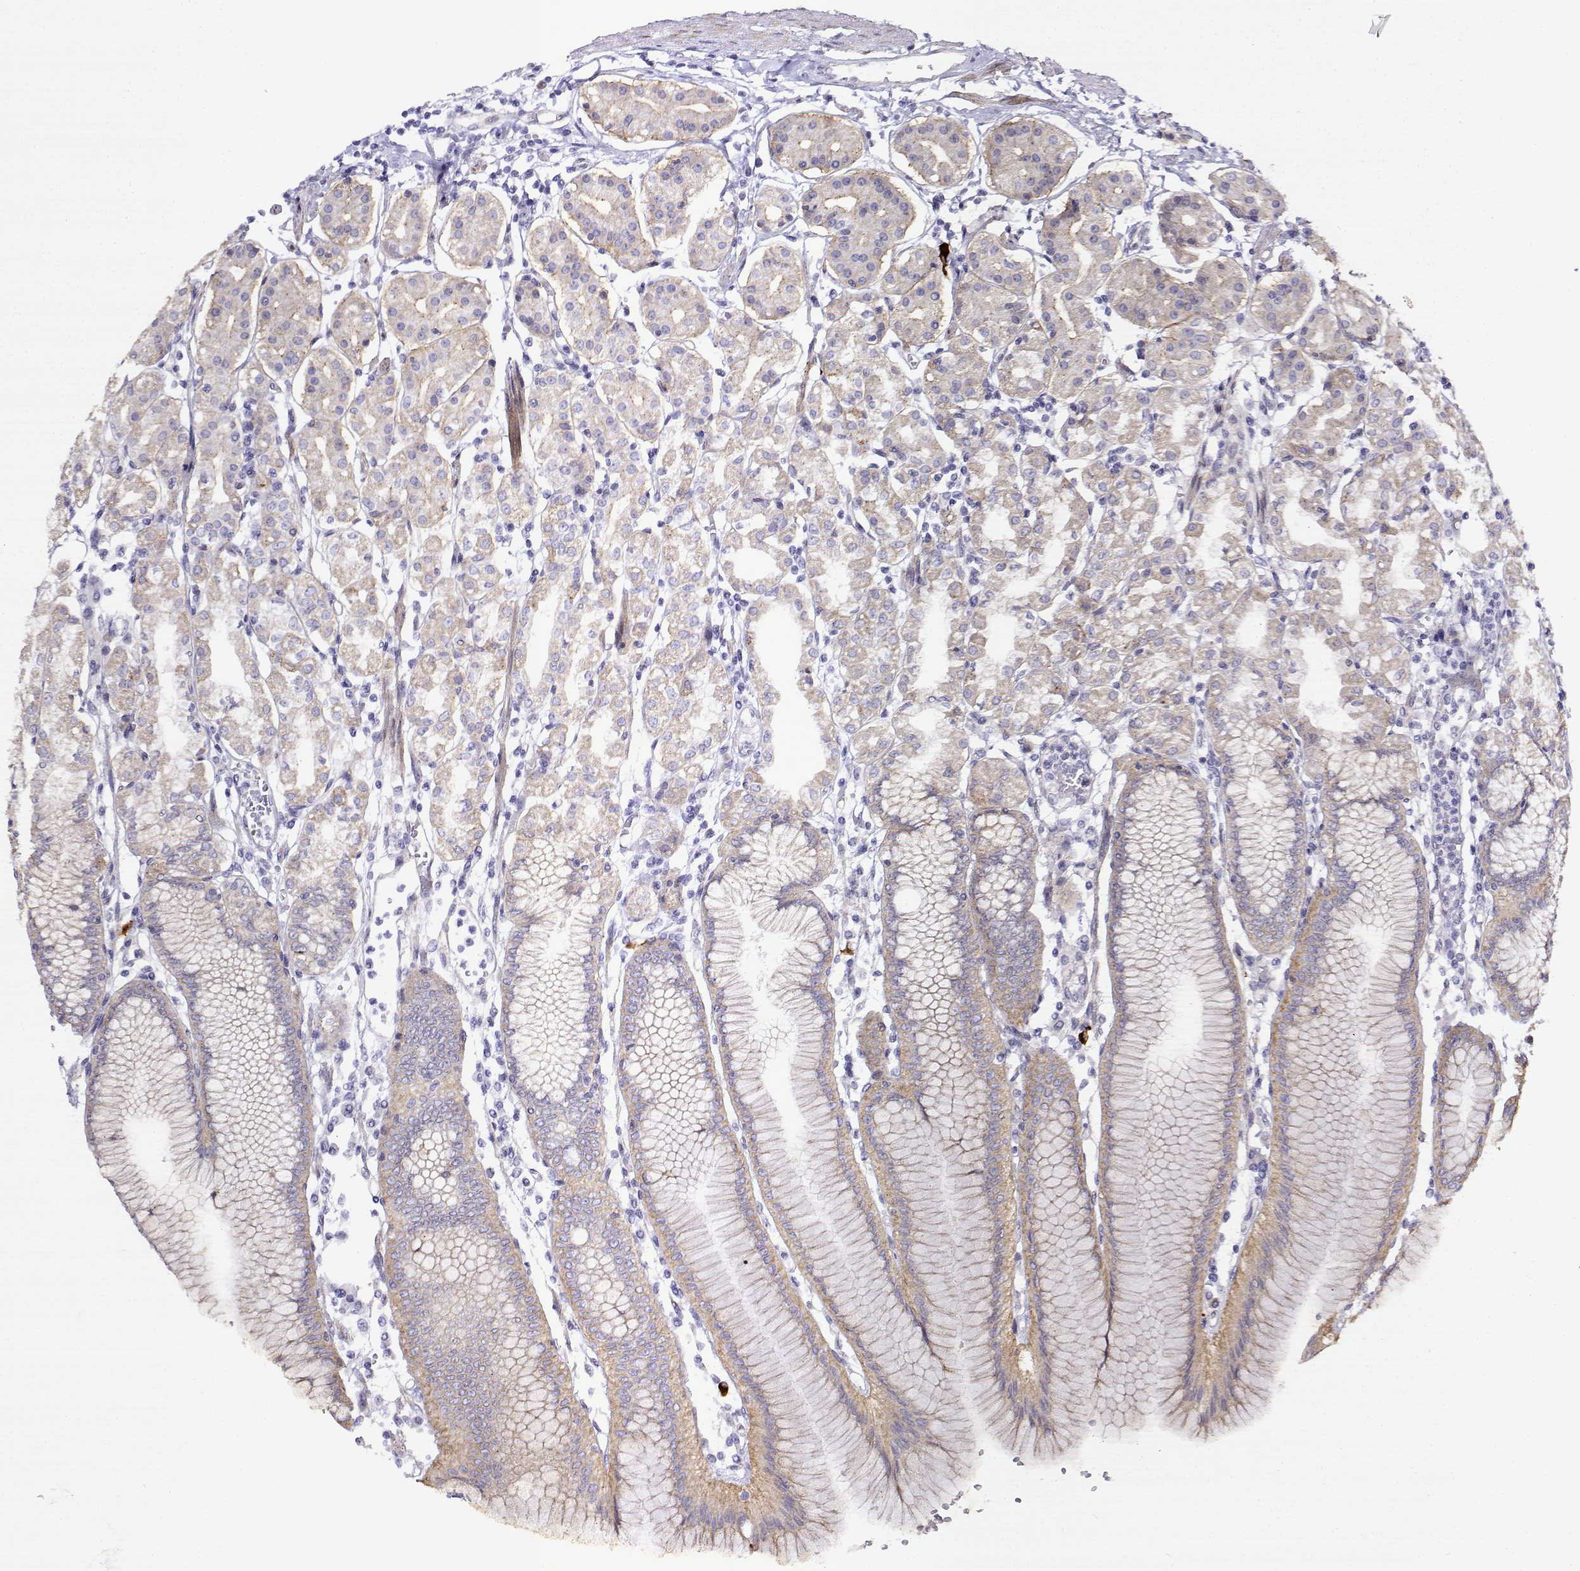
{"staining": {"intensity": "moderate", "quantity": "25%-75%", "location": "cytoplasmic/membranous"}, "tissue": "stomach", "cell_type": "Glandular cells", "image_type": "normal", "snomed": [{"axis": "morphology", "description": "Normal tissue, NOS"}, {"axis": "topography", "description": "Skeletal muscle"}, {"axis": "topography", "description": "Stomach"}], "caption": "Protein staining by immunohistochemistry (IHC) exhibits moderate cytoplasmic/membranous positivity in approximately 25%-75% of glandular cells in unremarkable stomach. The staining was performed using DAB (3,3'-diaminobenzidine) to visualize the protein expression in brown, while the nuclei were stained in blue with hematoxylin (Magnification: 20x).", "gene": "NOS1AP", "patient": {"sex": "female", "age": 57}}